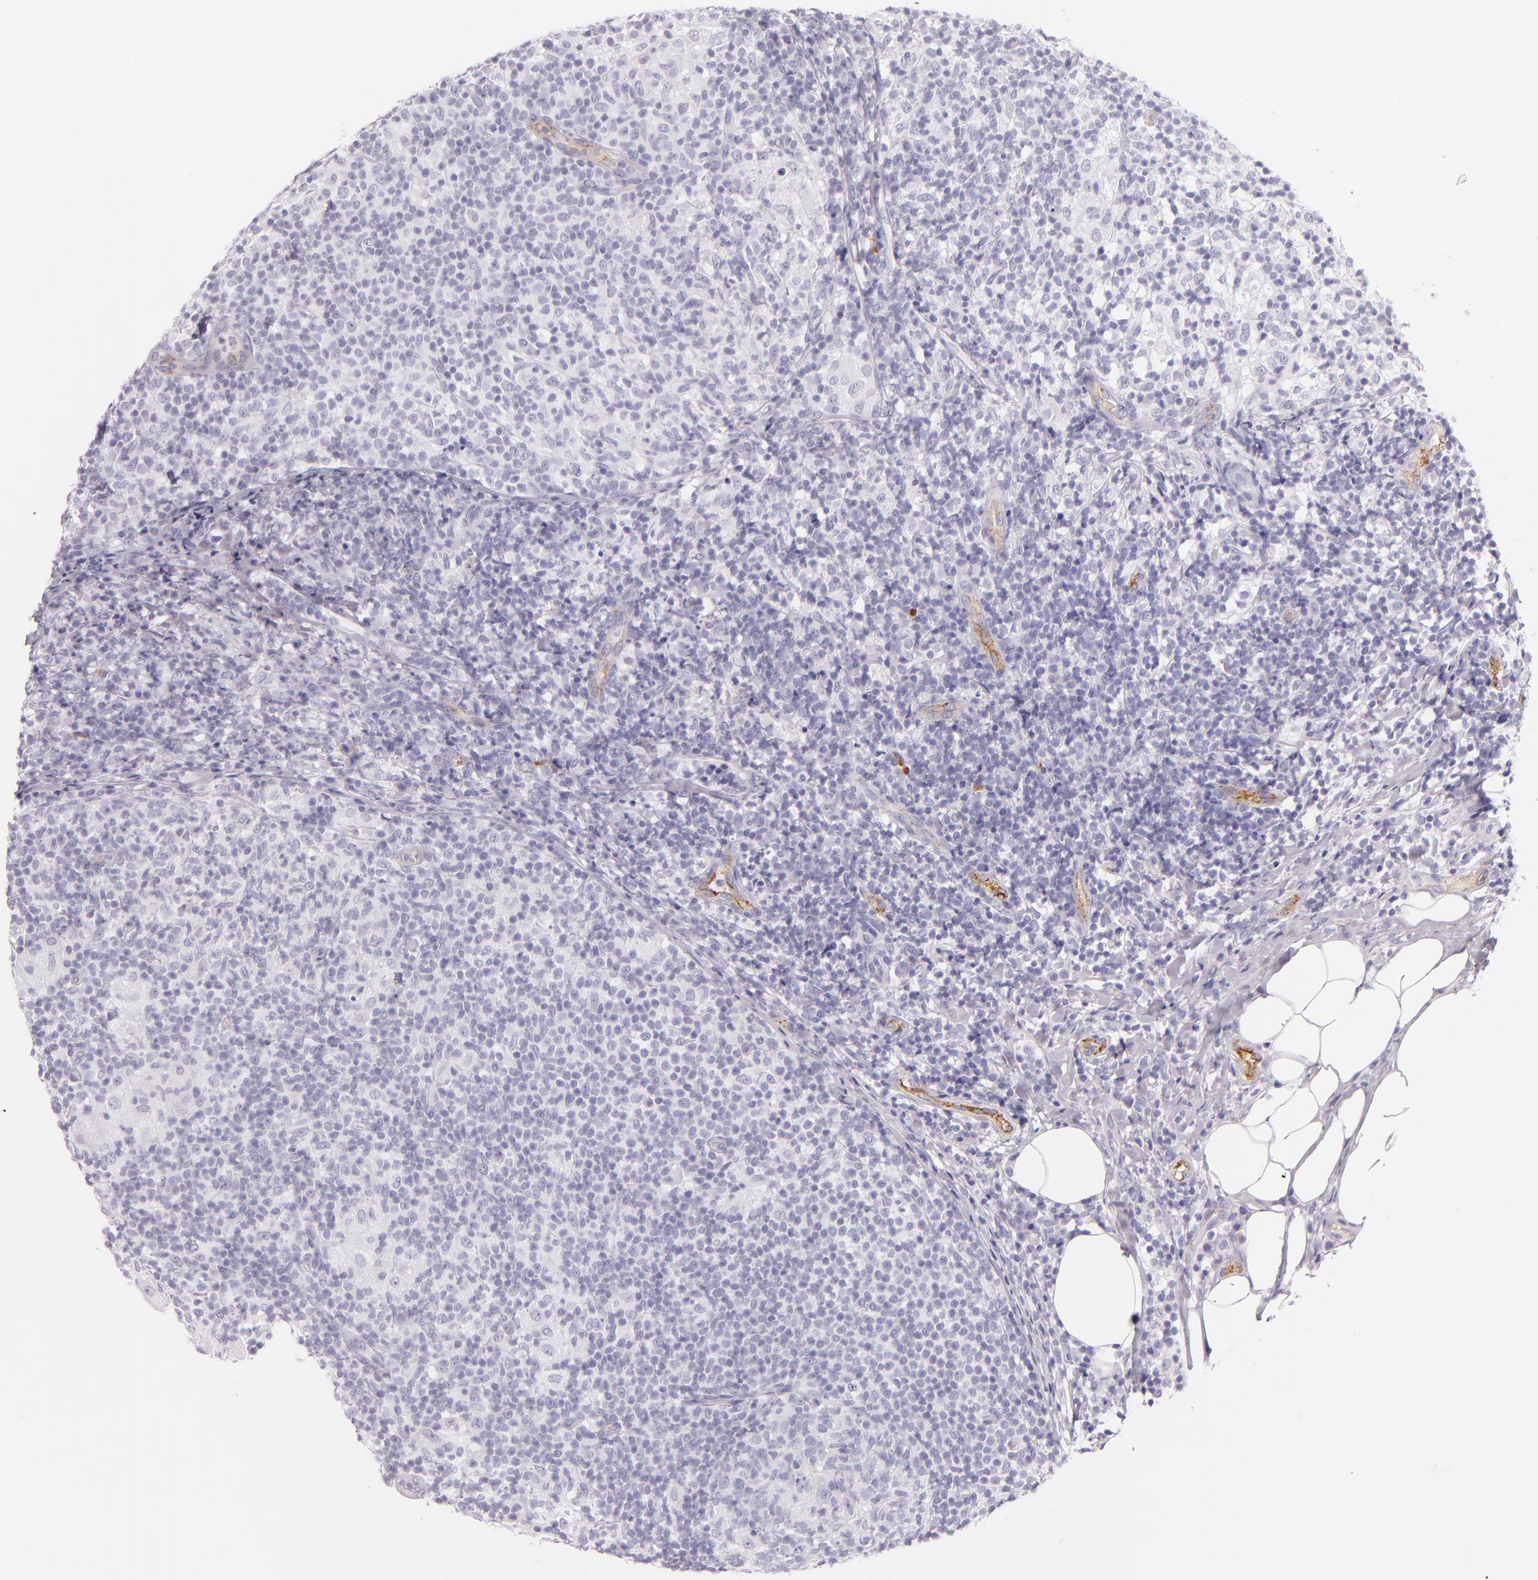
{"staining": {"intensity": "negative", "quantity": "none", "location": "none"}, "tissue": "lymph node", "cell_type": "Germinal center cells", "image_type": "normal", "snomed": [{"axis": "morphology", "description": "Normal tissue, NOS"}, {"axis": "morphology", "description": "Inflammation, NOS"}, {"axis": "topography", "description": "Lymph node"}], "caption": "IHC photomicrograph of benign lymph node: lymph node stained with DAB demonstrates no significant protein staining in germinal center cells.", "gene": "SELP", "patient": {"sex": "male", "age": 46}}